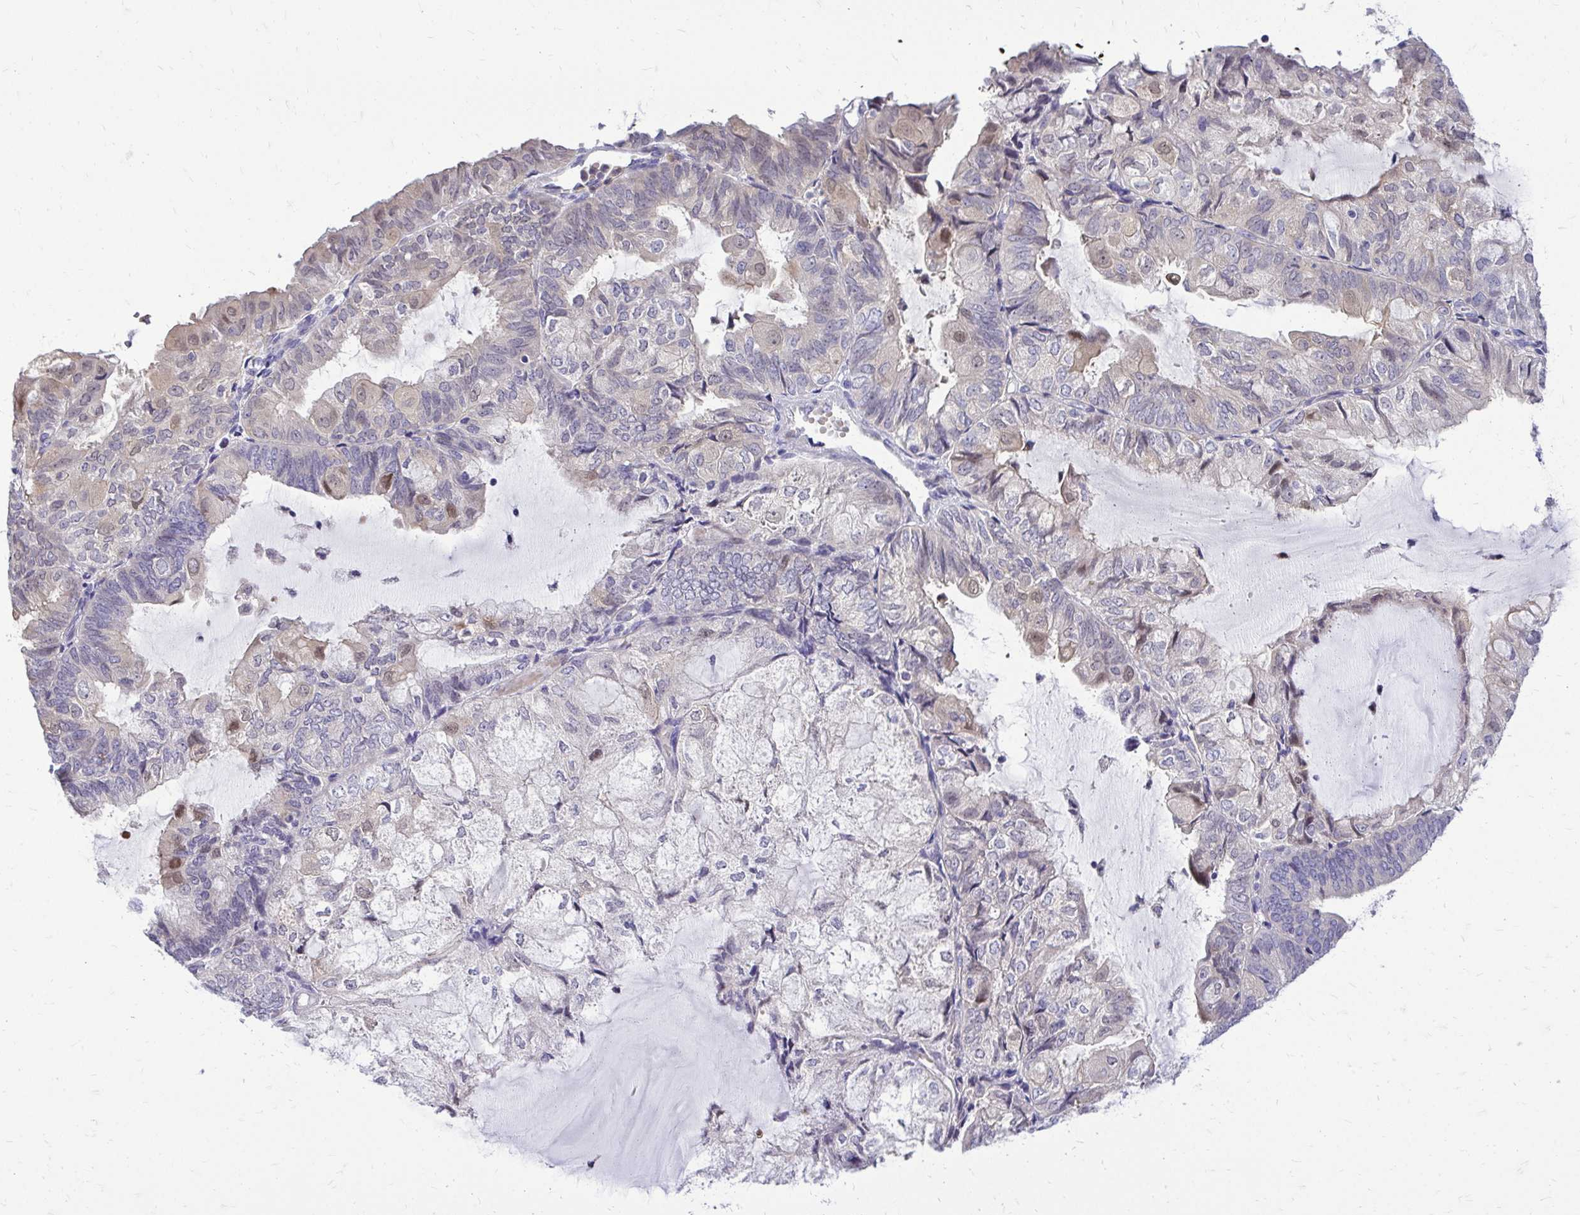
{"staining": {"intensity": "weak", "quantity": "<25%", "location": "cytoplasmic/membranous"}, "tissue": "endometrial cancer", "cell_type": "Tumor cells", "image_type": "cancer", "snomed": [{"axis": "morphology", "description": "Adenocarcinoma, NOS"}, {"axis": "topography", "description": "Endometrium"}], "caption": "IHC of human endometrial adenocarcinoma demonstrates no staining in tumor cells.", "gene": "ZSWIM9", "patient": {"sex": "female", "age": 81}}